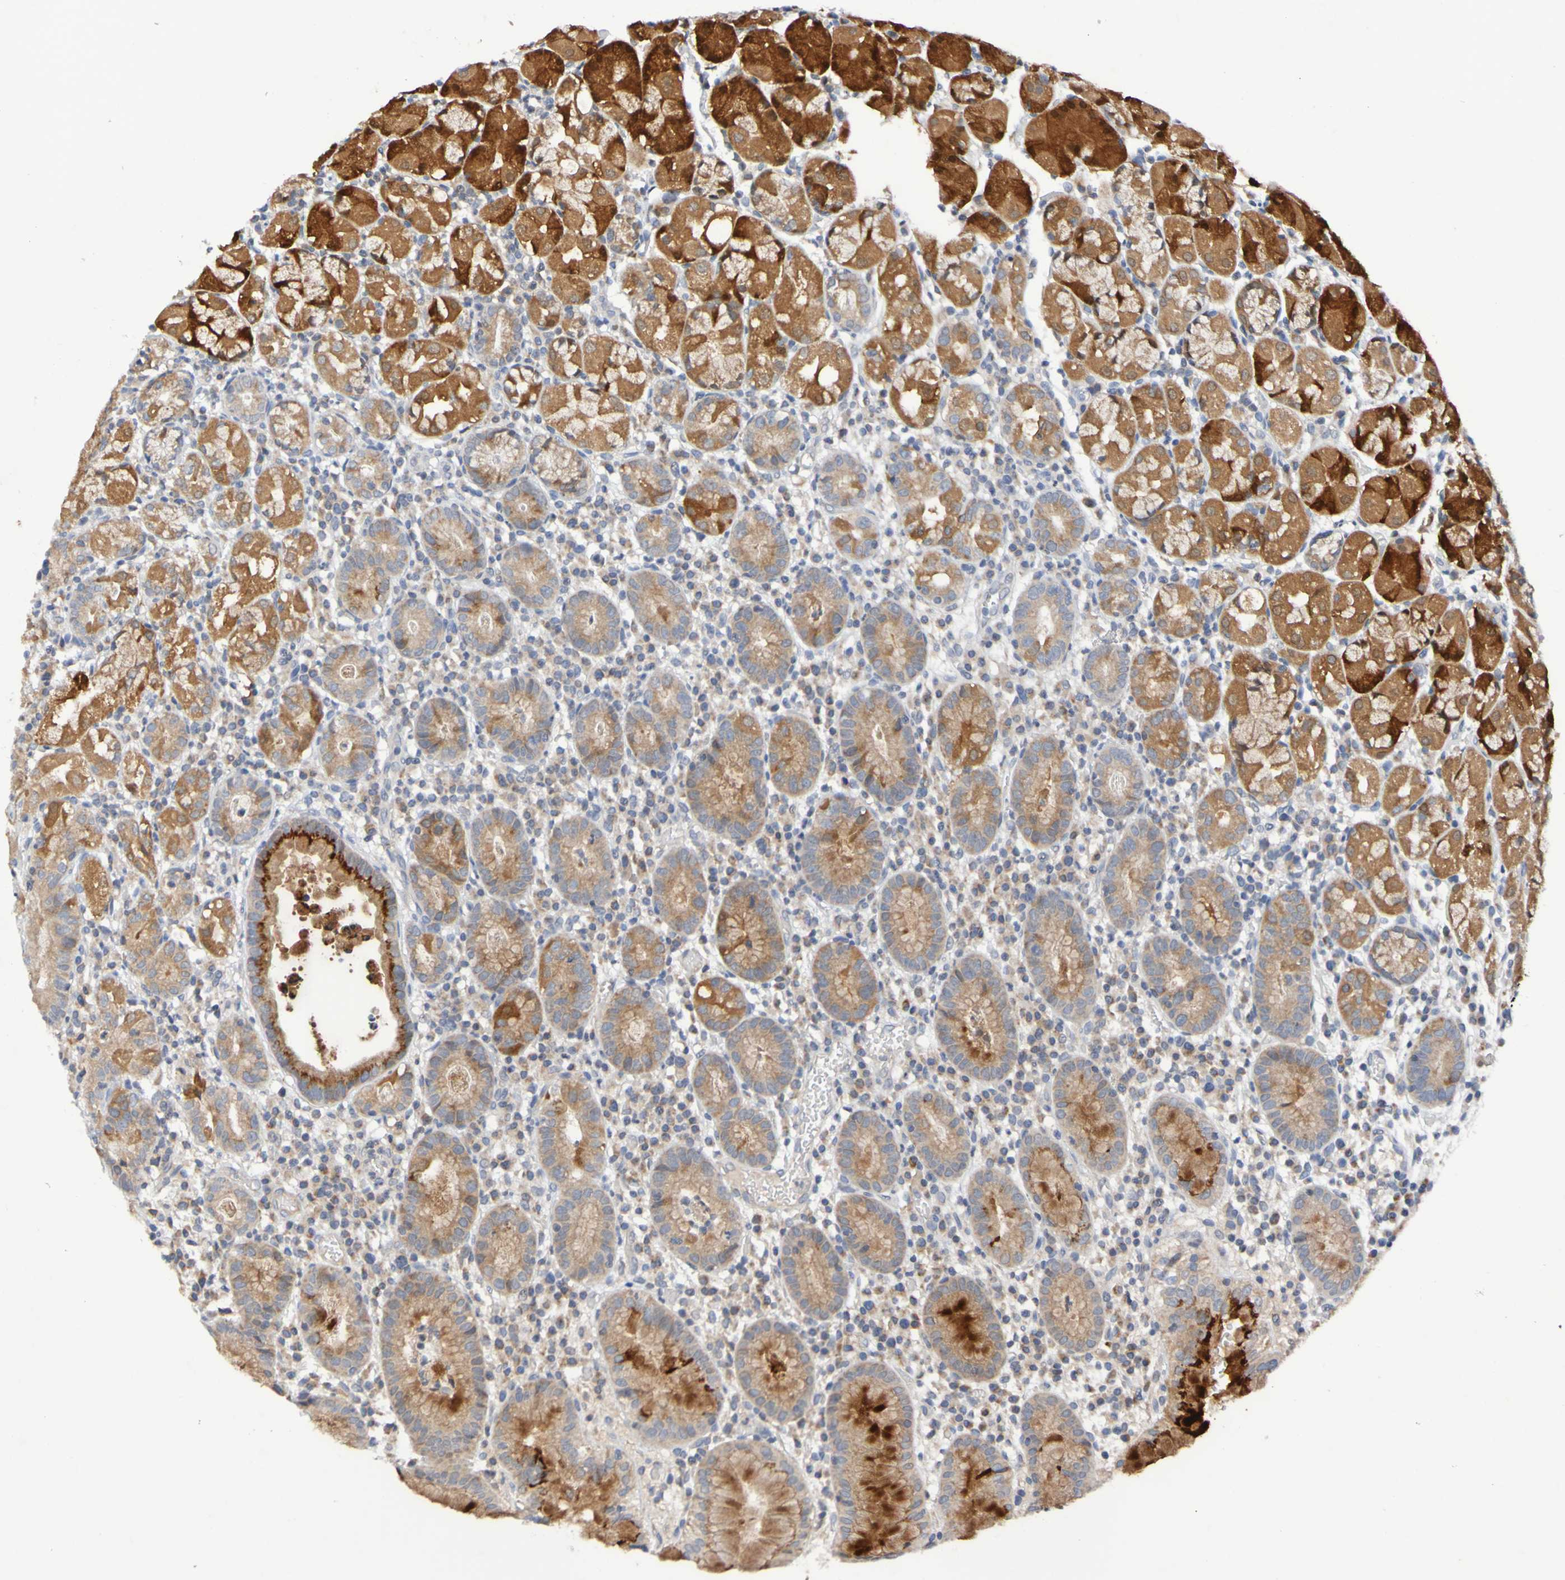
{"staining": {"intensity": "strong", "quantity": "<25%", "location": "cytoplasmic/membranous"}, "tissue": "stomach", "cell_type": "Glandular cells", "image_type": "normal", "snomed": [{"axis": "morphology", "description": "Normal tissue, NOS"}, {"axis": "topography", "description": "Stomach"}, {"axis": "topography", "description": "Stomach, lower"}], "caption": "A photomicrograph of human stomach stained for a protein exhibits strong cytoplasmic/membranous brown staining in glandular cells. (DAB (3,3'-diaminobenzidine) IHC, brown staining for protein, blue staining for nuclei).", "gene": "PTP4A2", "patient": {"sex": "female", "age": 75}}